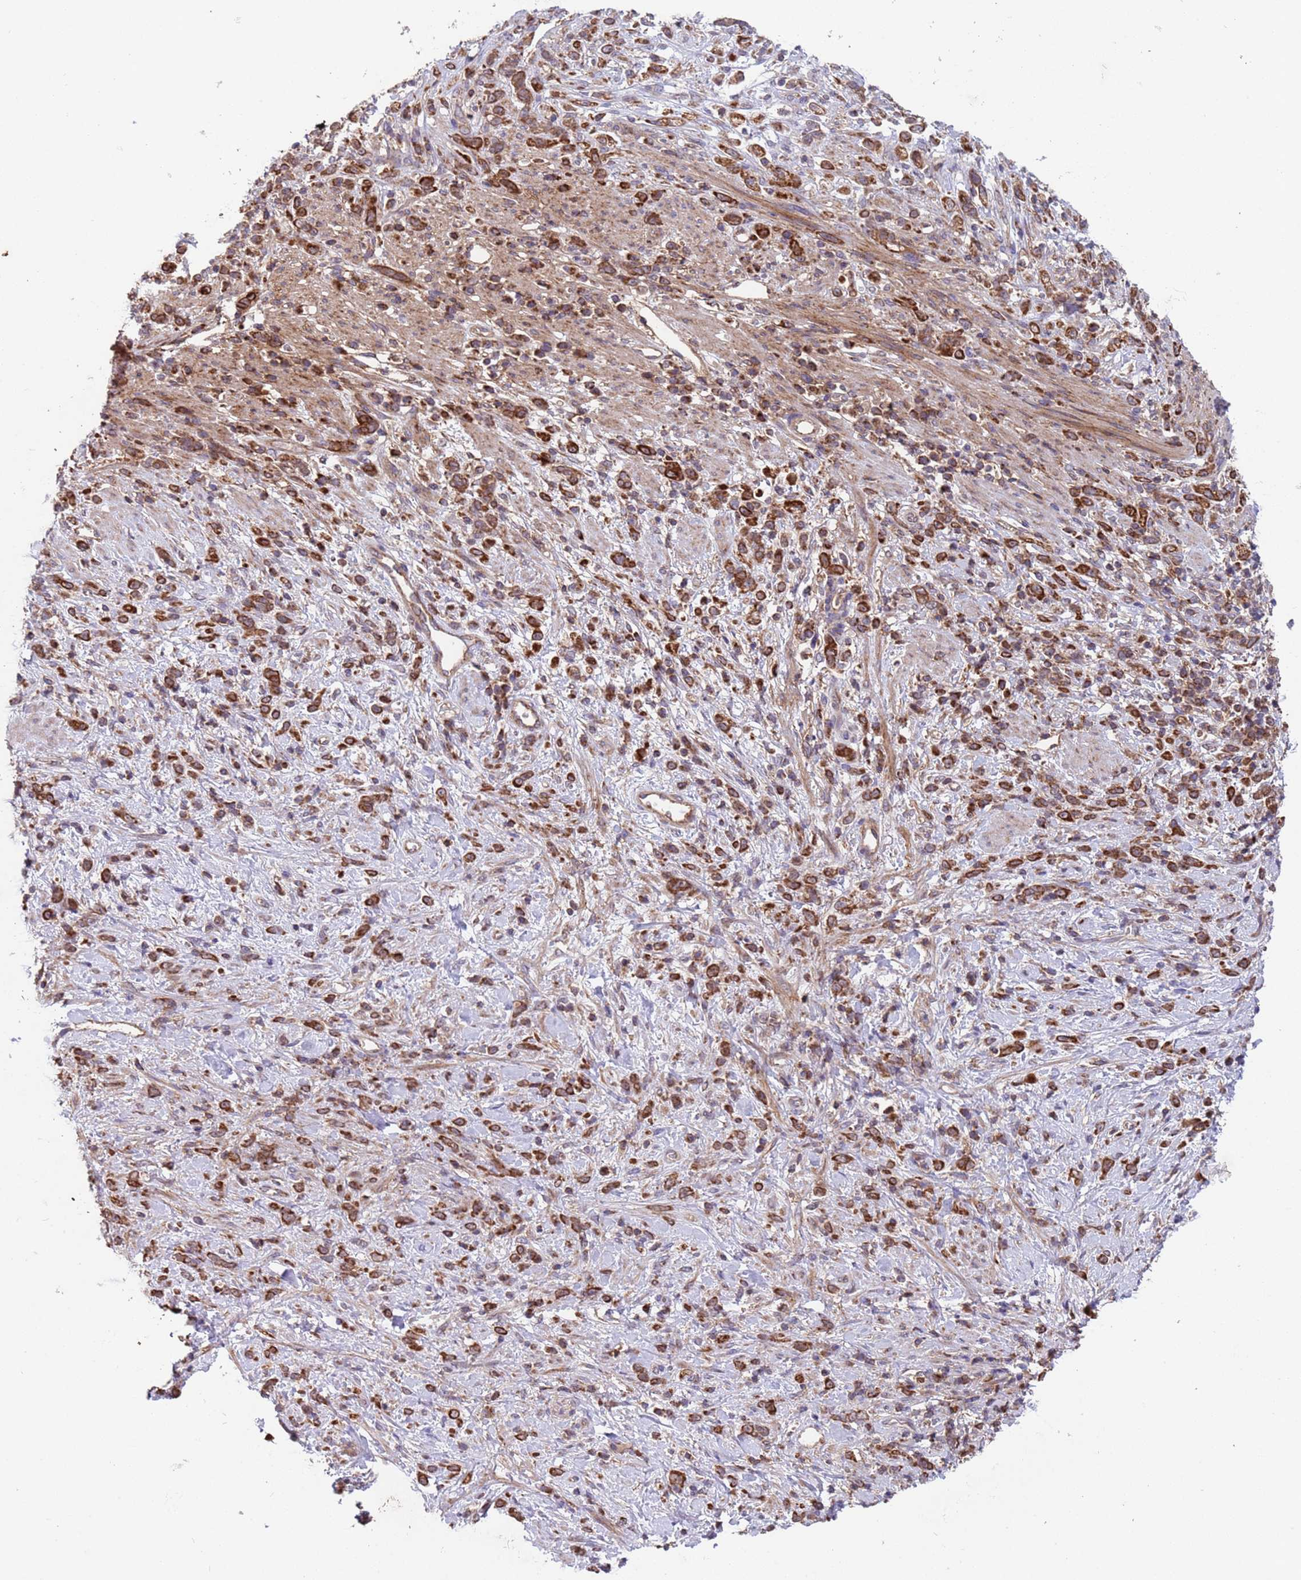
{"staining": {"intensity": "strong", "quantity": ">75%", "location": "cytoplasmic/membranous"}, "tissue": "stomach cancer", "cell_type": "Tumor cells", "image_type": "cancer", "snomed": [{"axis": "morphology", "description": "Adenocarcinoma, NOS"}, {"axis": "topography", "description": "Stomach"}], "caption": "Protein expression analysis of stomach adenocarcinoma displays strong cytoplasmic/membranous expression in approximately >75% of tumor cells. The staining was performed using DAB (3,3'-diaminobenzidine), with brown indicating positive protein expression. Nuclei are stained blue with hematoxylin.", "gene": "ACAD8", "patient": {"sex": "female", "age": 60}}